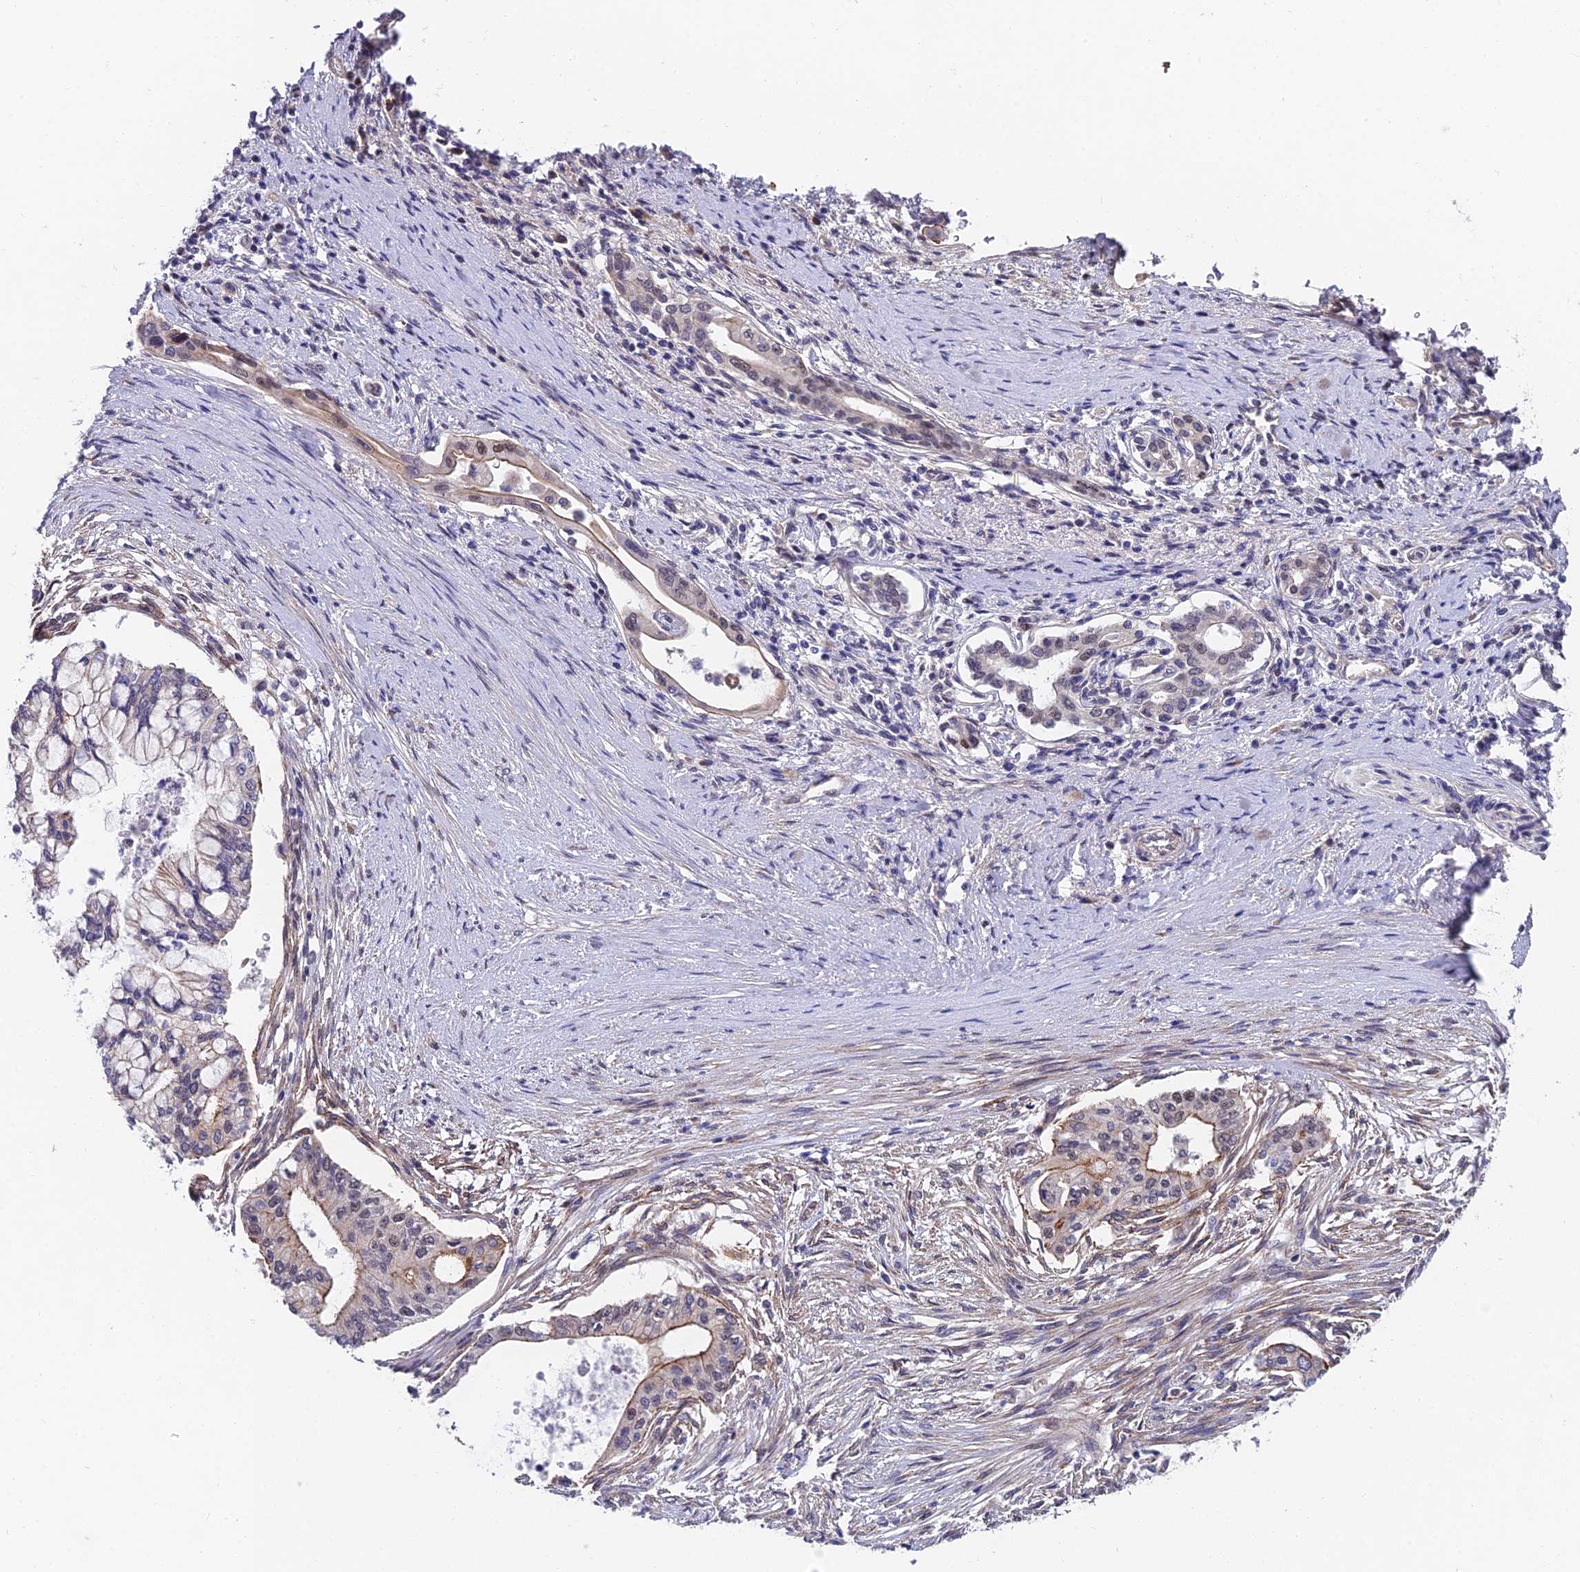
{"staining": {"intensity": "weak", "quantity": "<25%", "location": "cytoplasmic/membranous,nuclear"}, "tissue": "pancreatic cancer", "cell_type": "Tumor cells", "image_type": "cancer", "snomed": [{"axis": "morphology", "description": "Adenocarcinoma, NOS"}, {"axis": "topography", "description": "Pancreas"}], "caption": "This is an immunohistochemistry (IHC) photomicrograph of pancreatic cancer (adenocarcinoma). There is no positivity in tumor cells.", "gene": "TRIM24", "patient": {"sex": "male", "age": 46}}